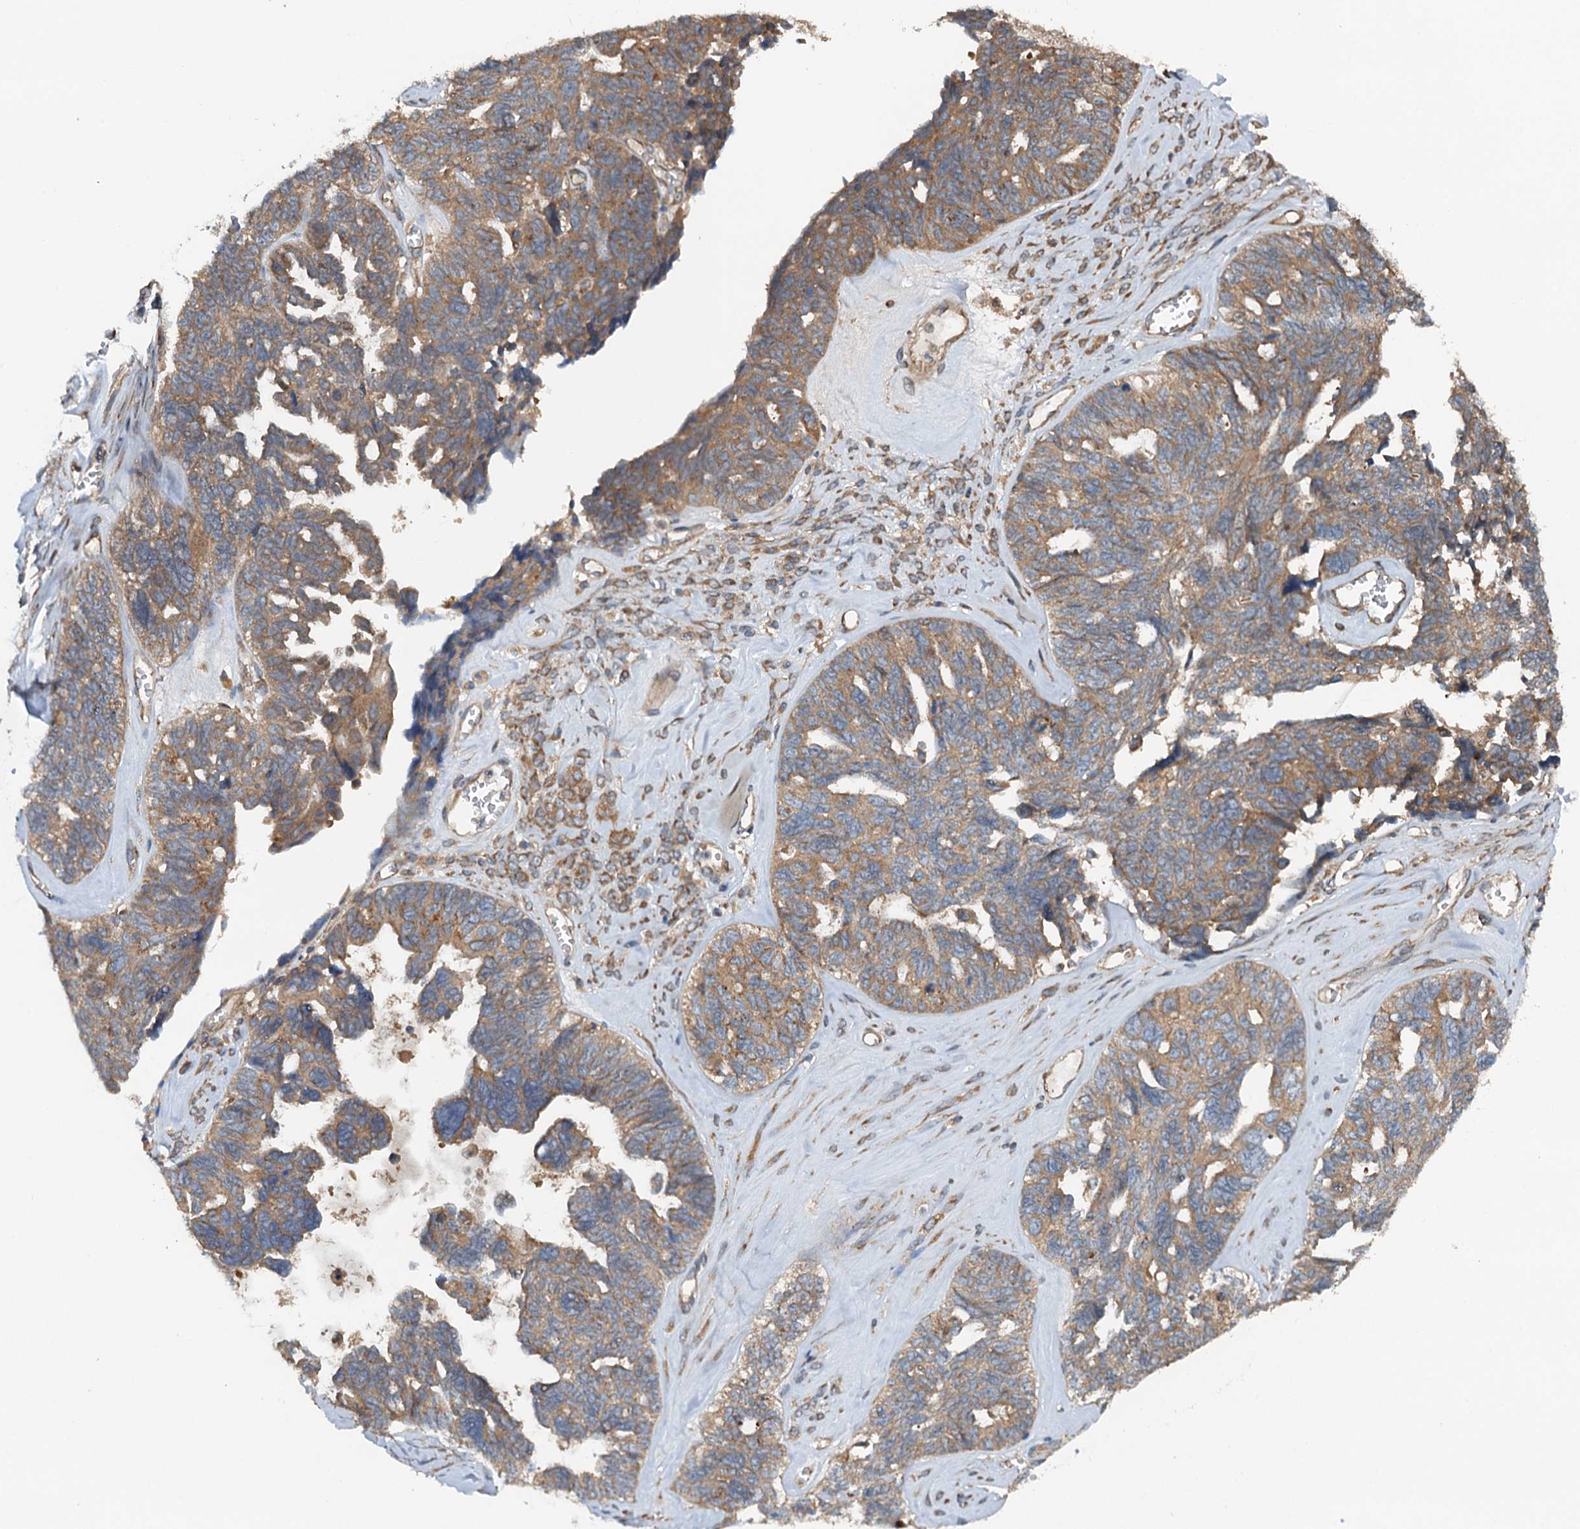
{"staining": {"intensity": "moderate", "quantity": ">75%", "location": "cytoplasmic/membranous"}, "tissue": "ovarian cancer", "cell_type": "Tumor cells", "image_type": "cancer", "snomed": [{"axis": "morphology", "description": "Cystadenocarcinoma, serous, NOS"}, {"axis": "topography", "description": "Ovary"}], "caption": "An IHC histopathology image of neoplastic tissue is shown. Protein staining in brown highlights moderate cytoplasmic/membranous positivity in serous cystadenocarcinoma (ovarian) within tumor cells.", "gene": "COG3", "patient": {"sex": "female", "age": 79}}